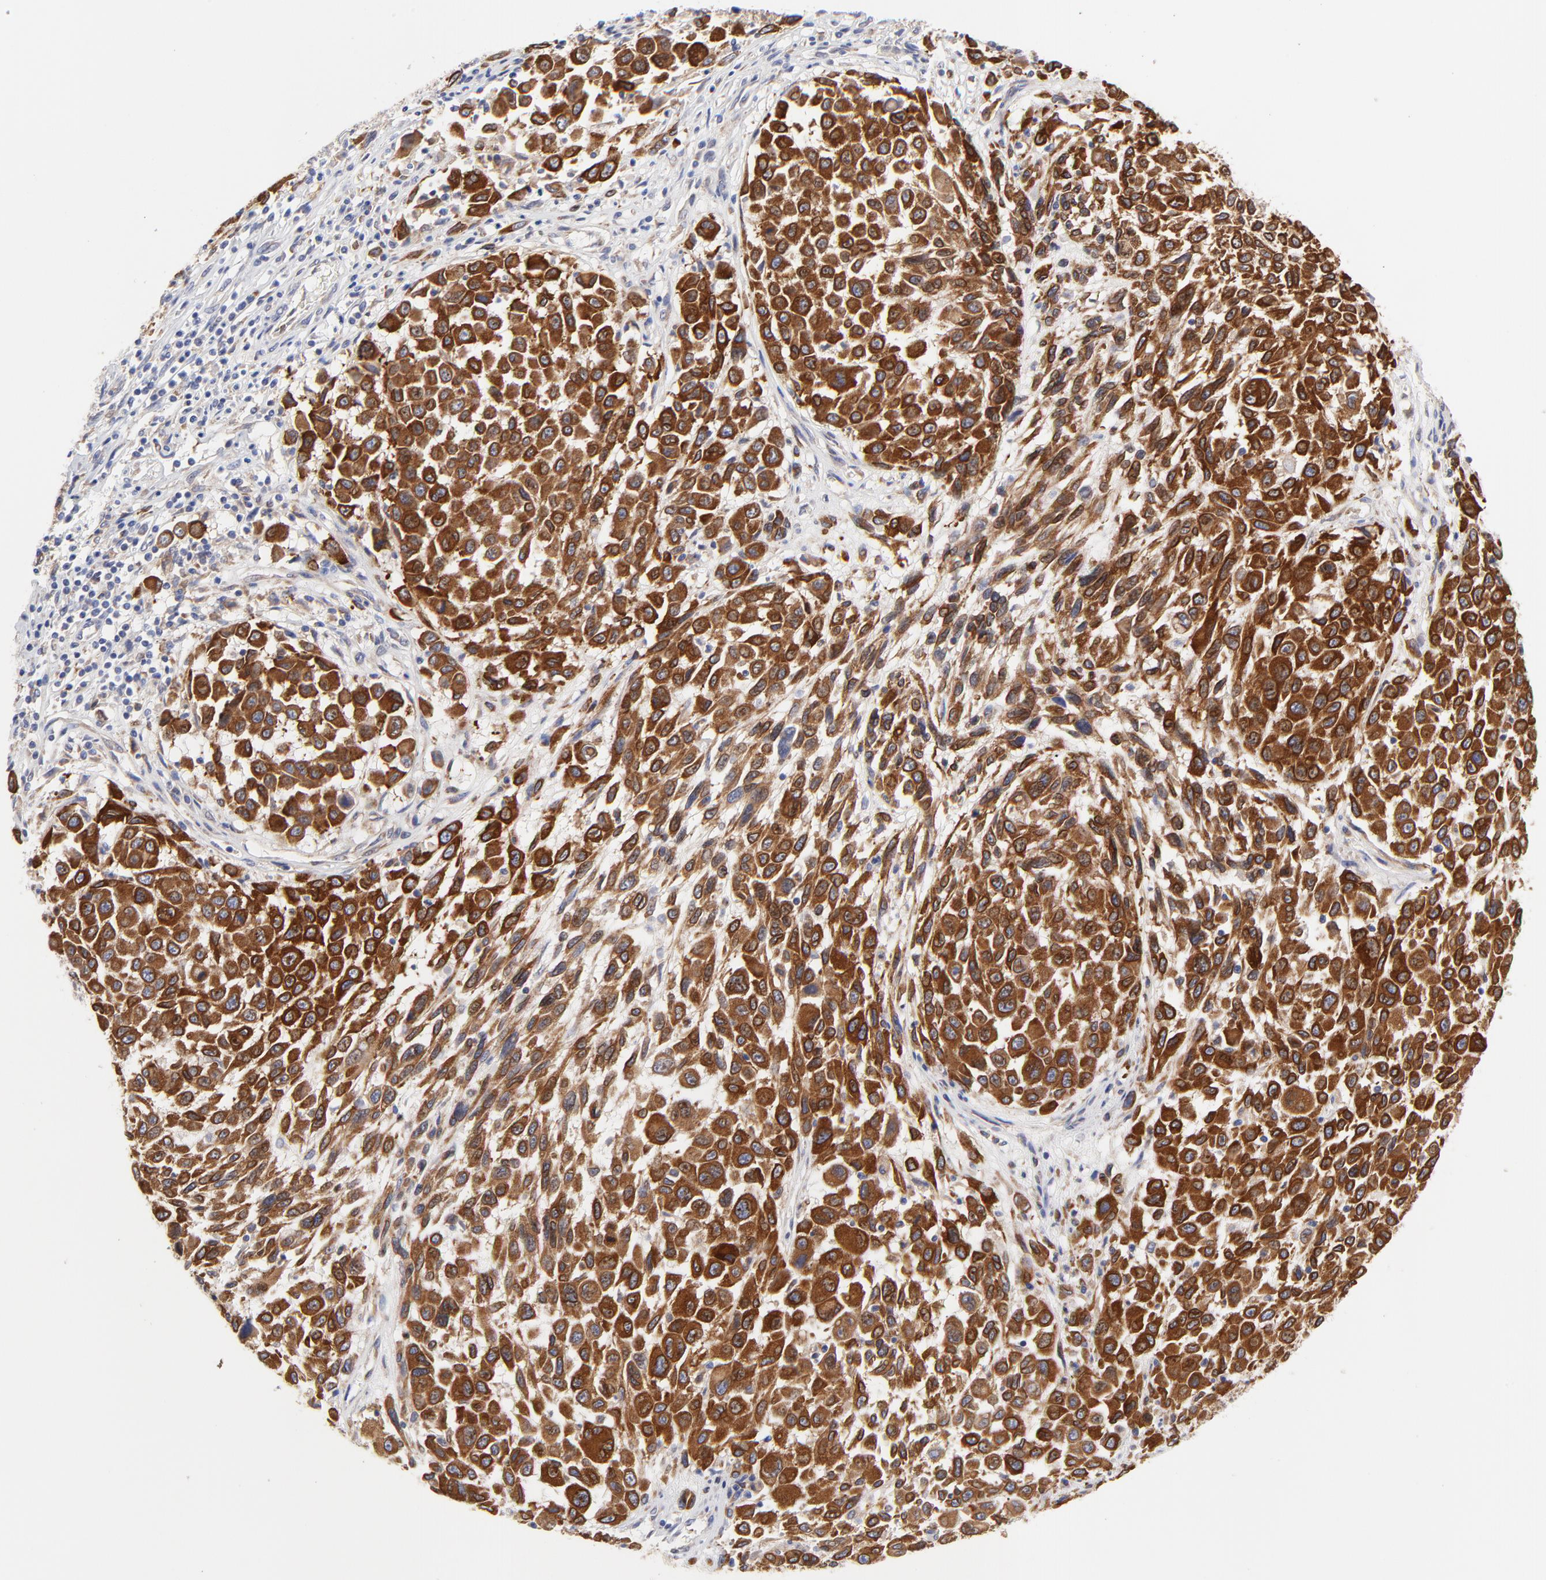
{"staining": {"intensity": "strong", "quantity": ">75%", "location": "cytoplasmic/membranous"}, "tissue": "melanoma", "cell_type": "Tumor cells", "image_type": "cancer", "snomed": [{"axis": "morphology", "description": "Malignant melanoma, Metastatic site"}, {"axis": "topography", "description": "Lymph node"}], "caption": "Immunohistochemical staining of human melanoma shows high levels of strong cytoplasmic/membranous protein positivity in about >75% of tumor cells.", "gene": "MOSPD2", "patient": {"sex": "male", "age": 61}}